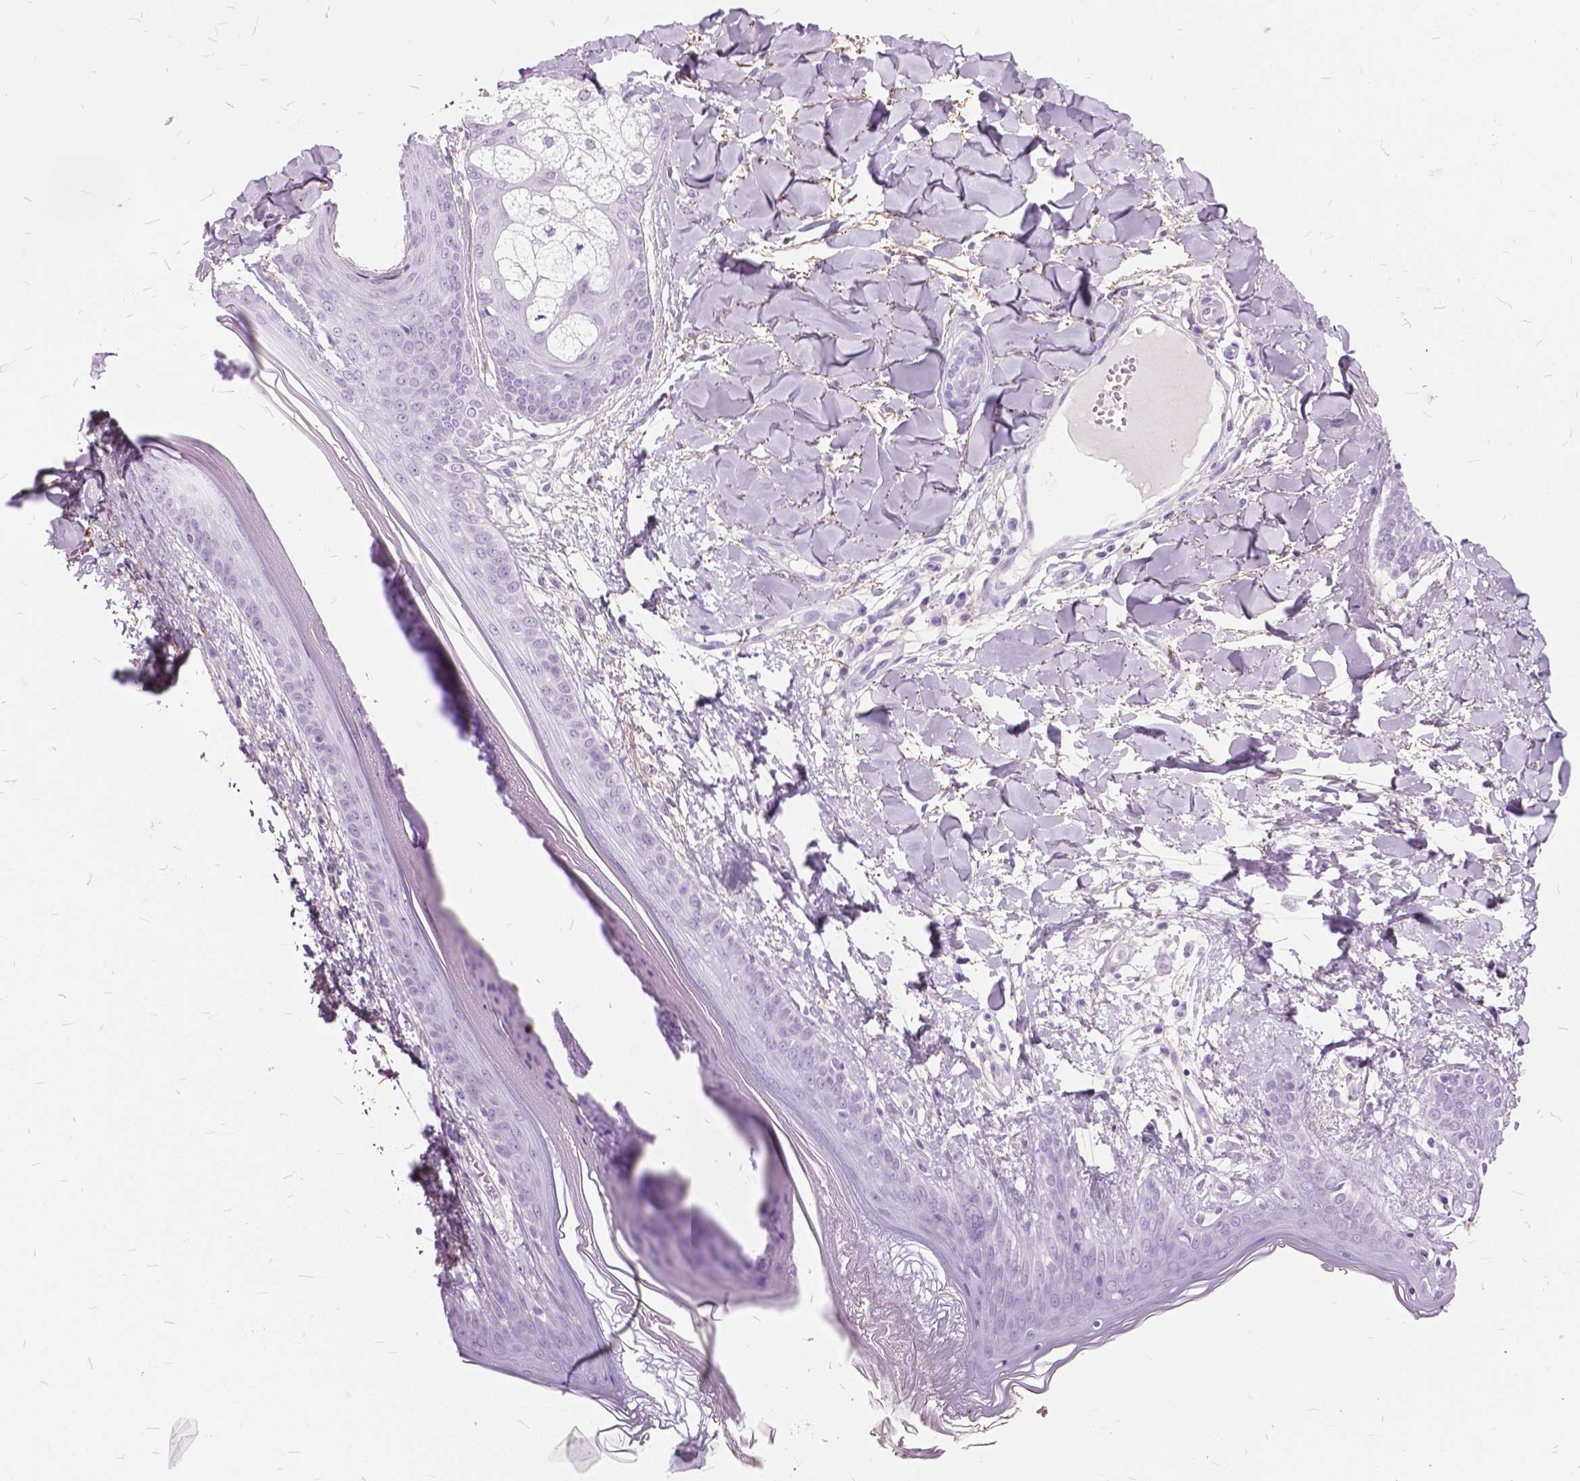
{"staining": {"intensity": "negative", "quantity": "none", "location": "none"}, "tissue": "skin", "cell_type": "Fibroblasts", "image_type": "normal", "snomed": [{"axis": "morphology", "description": "Normal tissue, NOS"}, {"axis": "topography", "description": "Skin"}], "caption": "This micrograph is of unremarkable skin stained with IHC to label a protein in brown with the nuclei are counter-stained blue. There is no positivity in fibroblasts.", "gene": "GDF9", "patient": {"sex": "female", "age": 34}}